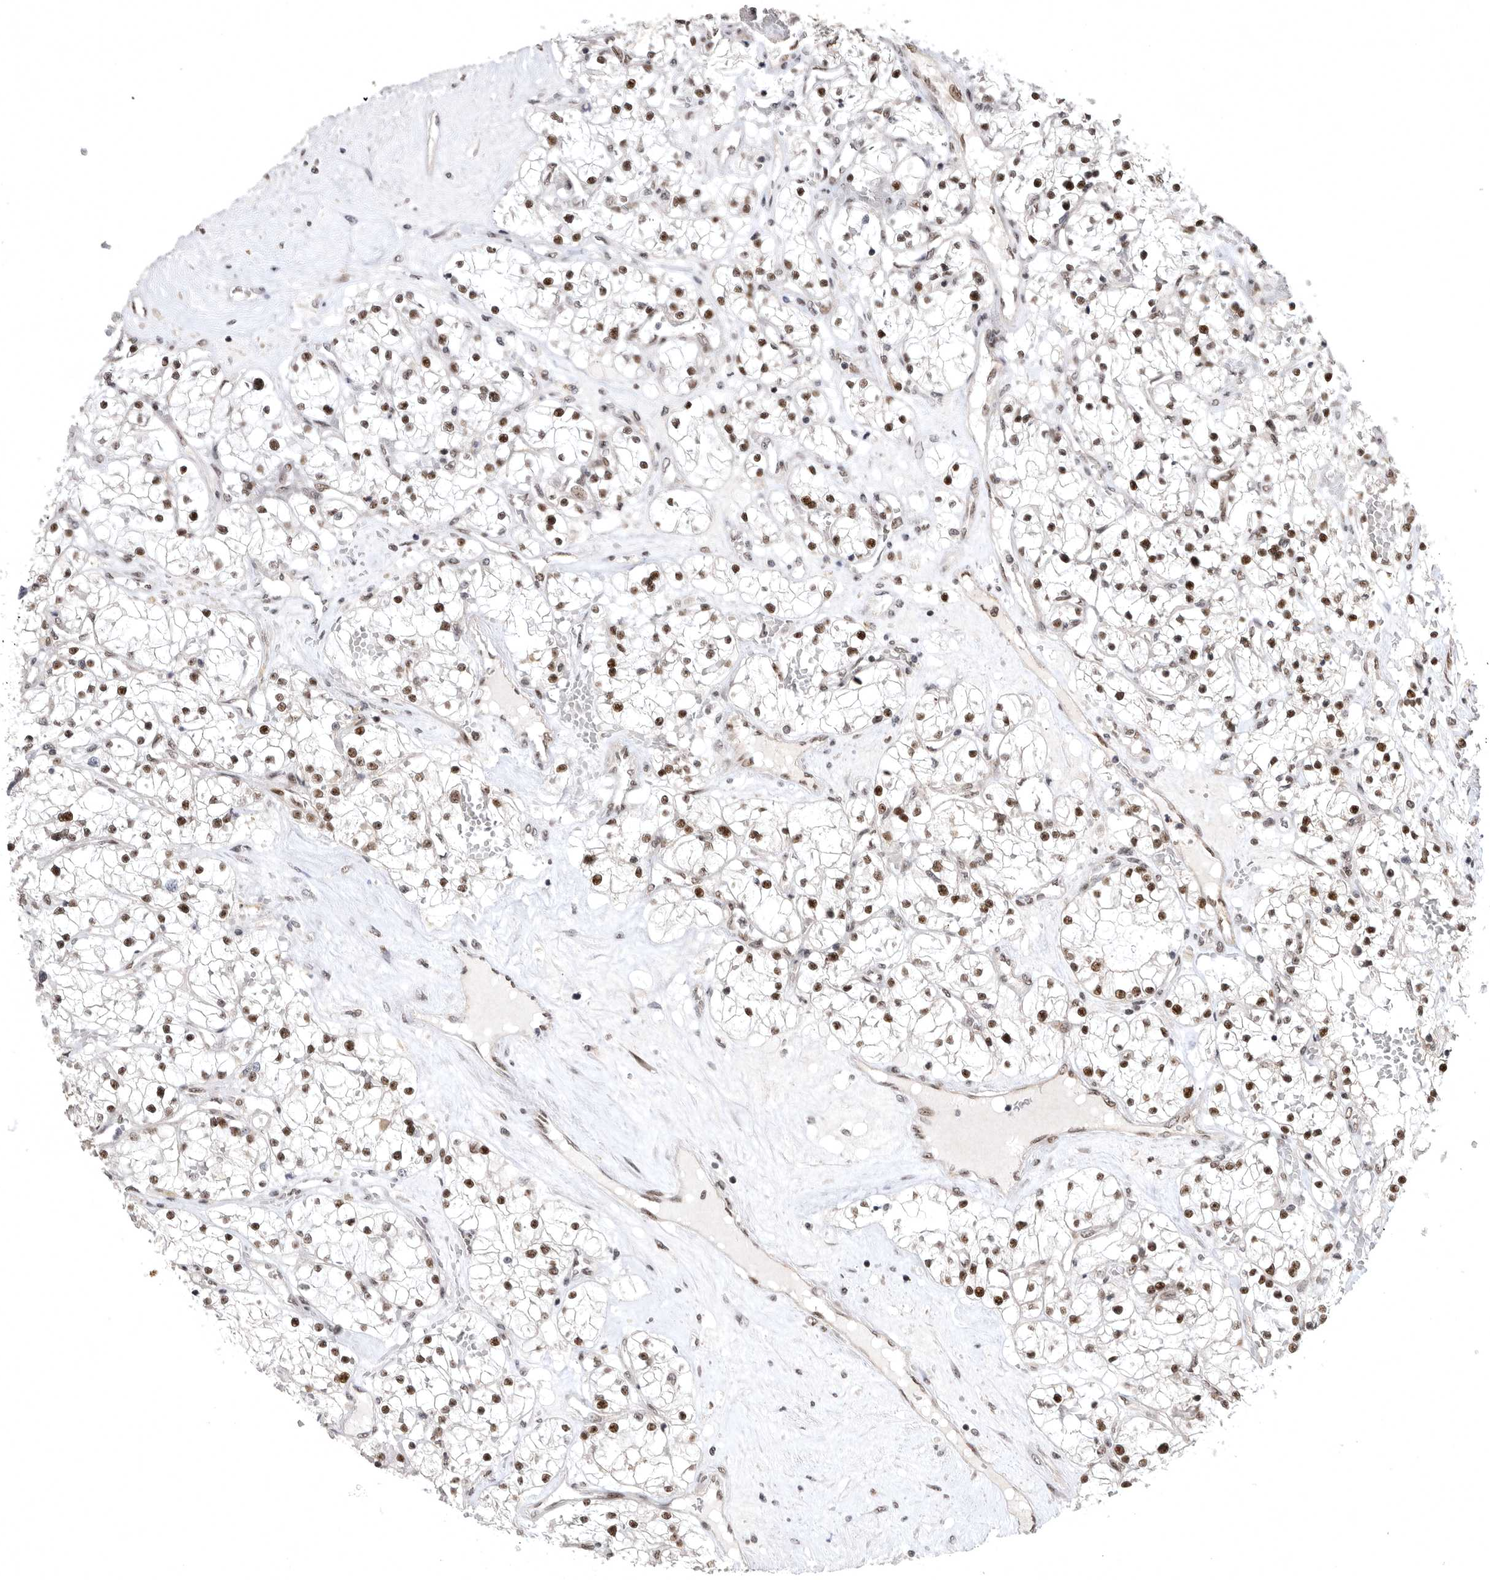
{"staining": {"intensity": "moderate", "quantity": ">75%", "location": "nuclear"}, "tissue": "renal cancer", "cell_type": "Tumor cells", "image_type": "cancer", "snomed": [{"axis": "morphology", "description": "Normal tissue, NOS"}, {"axis": "morphology", "description": "Adenocarcinoma, NOS"}, {"axis": "topography", "description": "Kidney"}], "caption": "Moderate nuclear positivity is appreciated in about >75% of tumor cells in renal cancer. (Brightfield microscopy of DAB IHC at high magnification).", "gene": "ZNF830", "patient": {"sex": "male", "age": 68}}